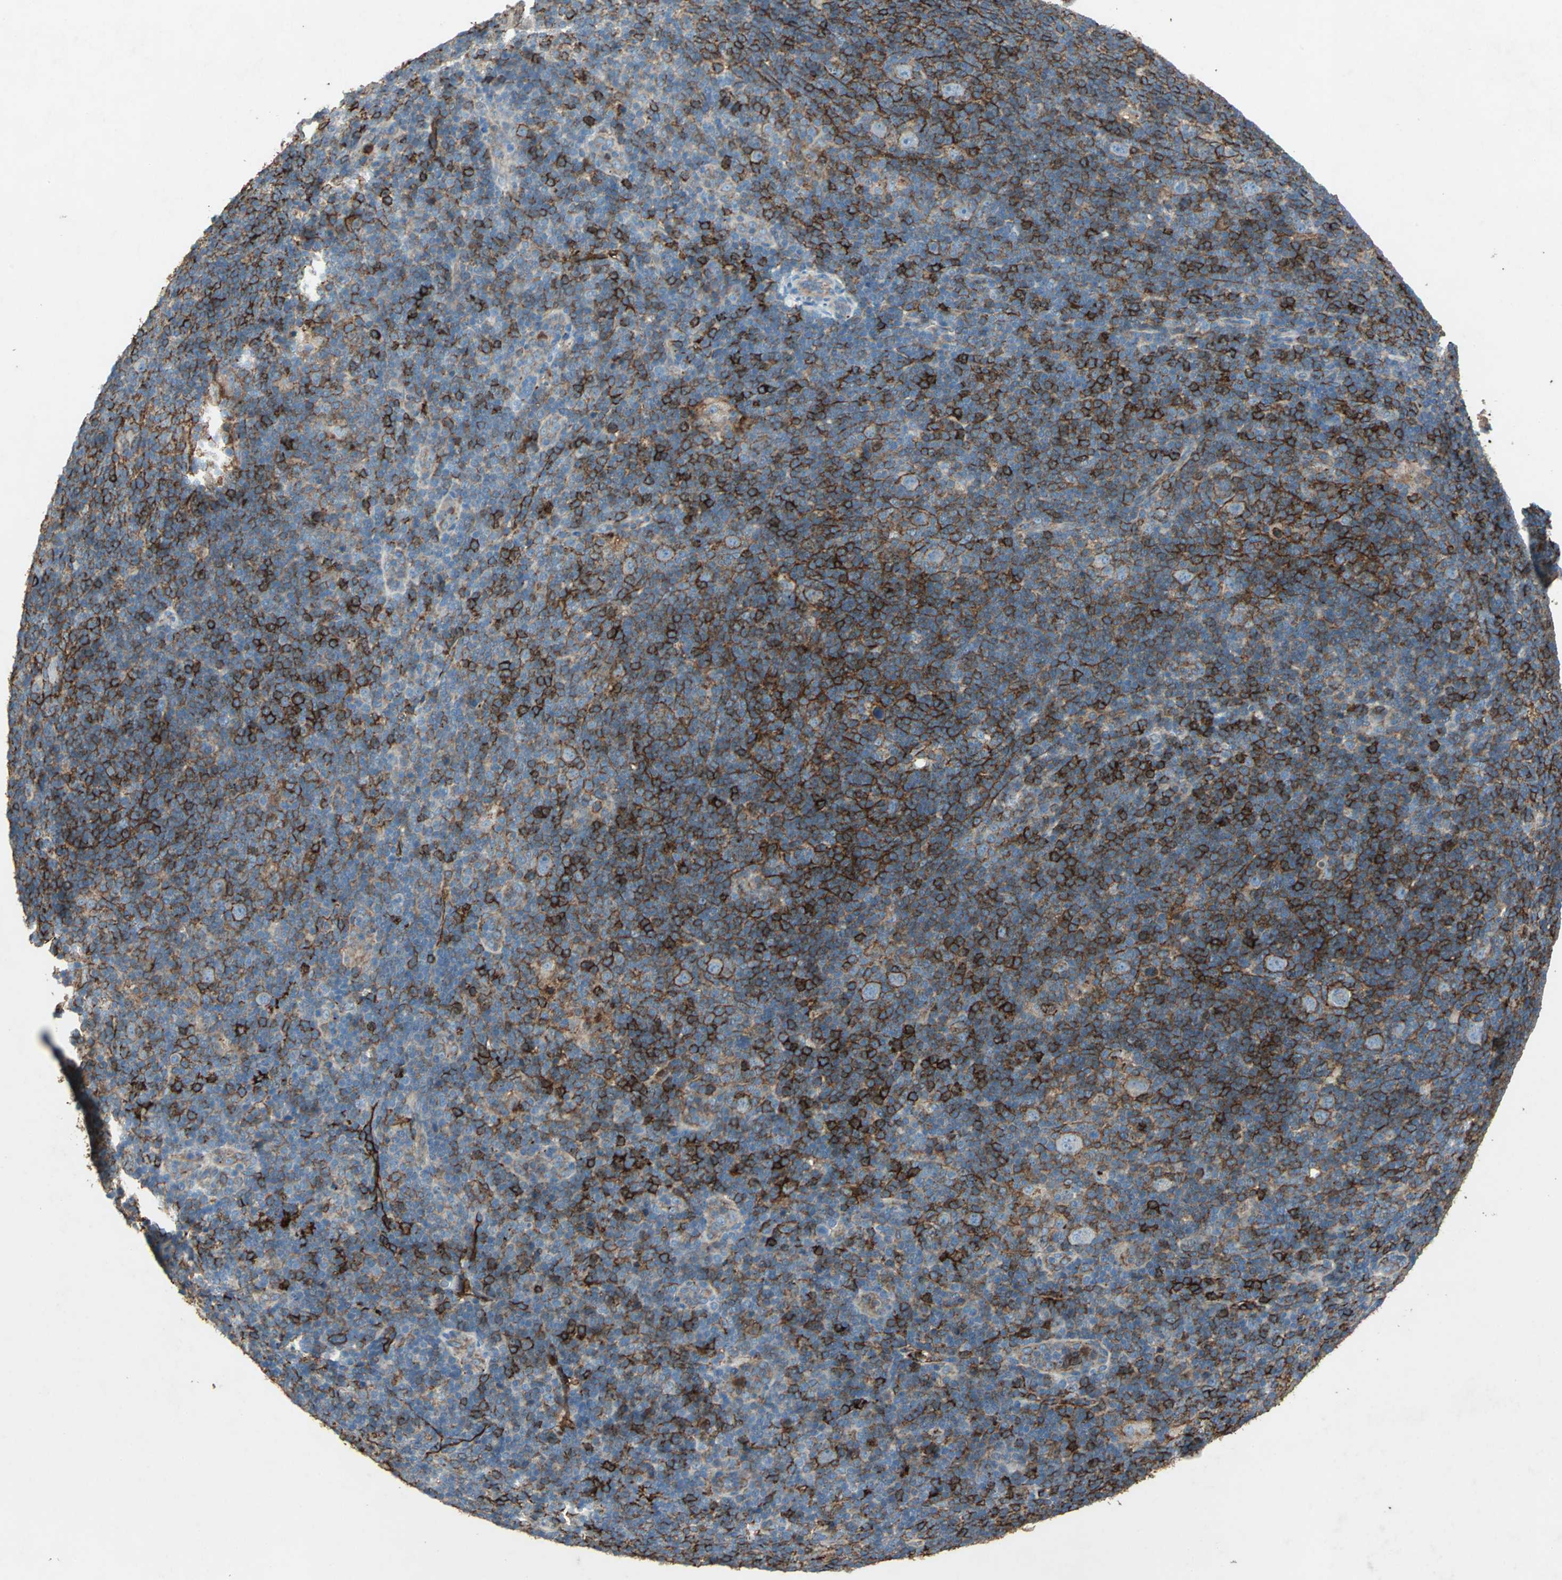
{"staining": {"intensity": "strong", "quantity": "25%-75%", "location": "cytoplasmic/membranous"}, "tissue": "lymphoma", "cell_type": "Tumor cells", "image_type": "cancer", "snomed": [{"axis": "morphology", "description": "Hodgkin's disease, NOS"}, {"axis": "topography", "description": "Lymph node"}], "caption": "DAB (3,3'-diaminobenzidine) immunohistochemical staining of lymphoma demonstrates strong cytoplasmic/membranous protein expression in about 25%-75% of tumor cells.", "gene": "CCR6", "patient": {"sex": "female", "age": 57}}